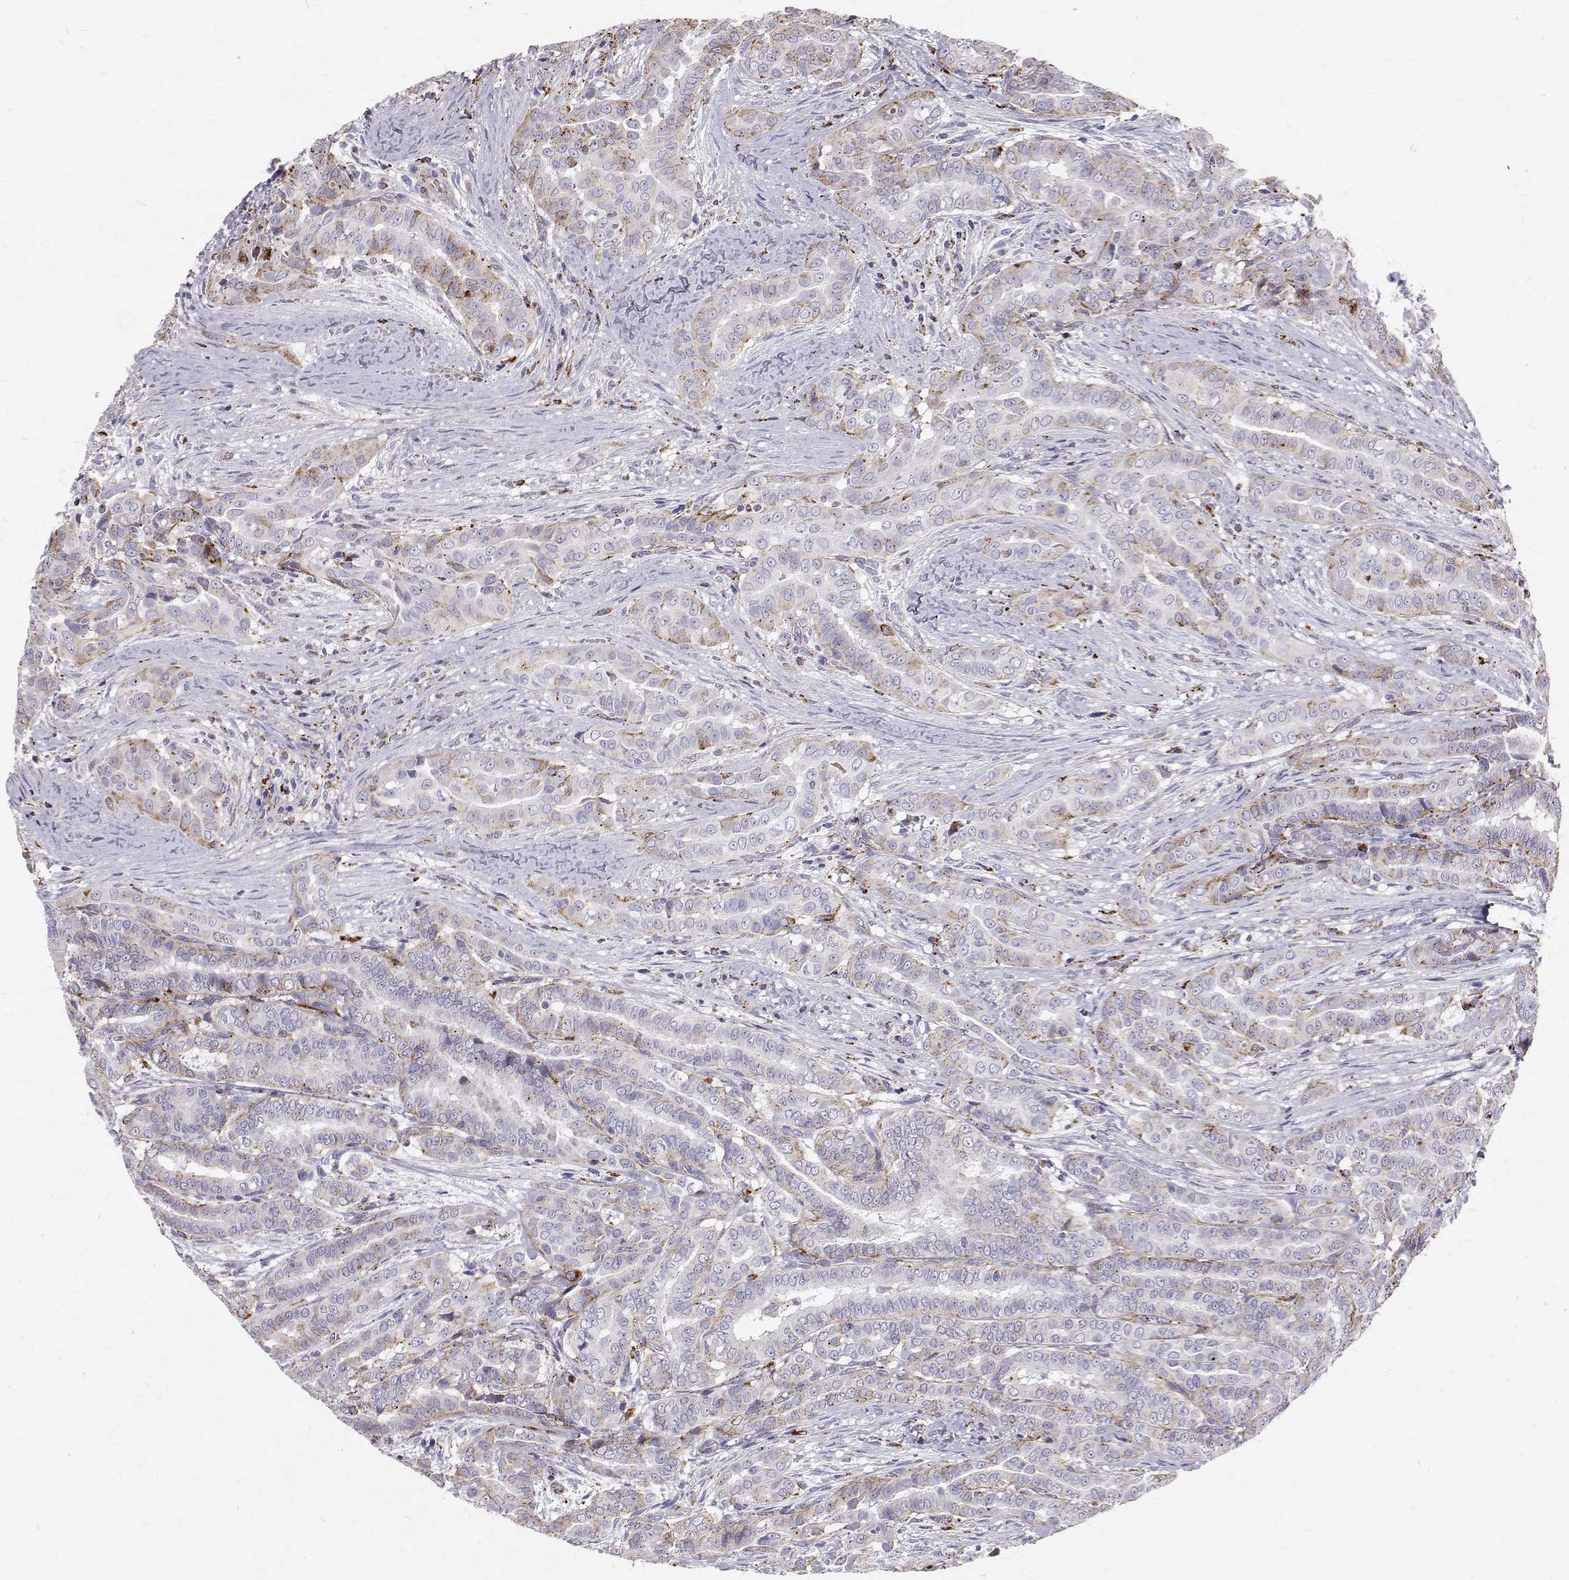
{"staining": {"intensity": "weak", "quantity": "<25%", "location": "cytoplasmic/membranous"}, "tissue": "thyroid cancer", "cell_type": "Tumor cells", "image_type": "cancer", "snomed": [{"axis": "morphology", "description": "Papillary adenocarcinoma, NOS"}, {"axis": "morphology", "description": "Papillary adenoma metastatic"}, {"axis": "topography", "description": "Thyroid gland"}], "caption": "This is an IHC image of thyroid papillary adenoma metastatic. There is no expression in tumor cells.", "gene": "TPP1", "patient": {"sex": "female", "age": 50}}